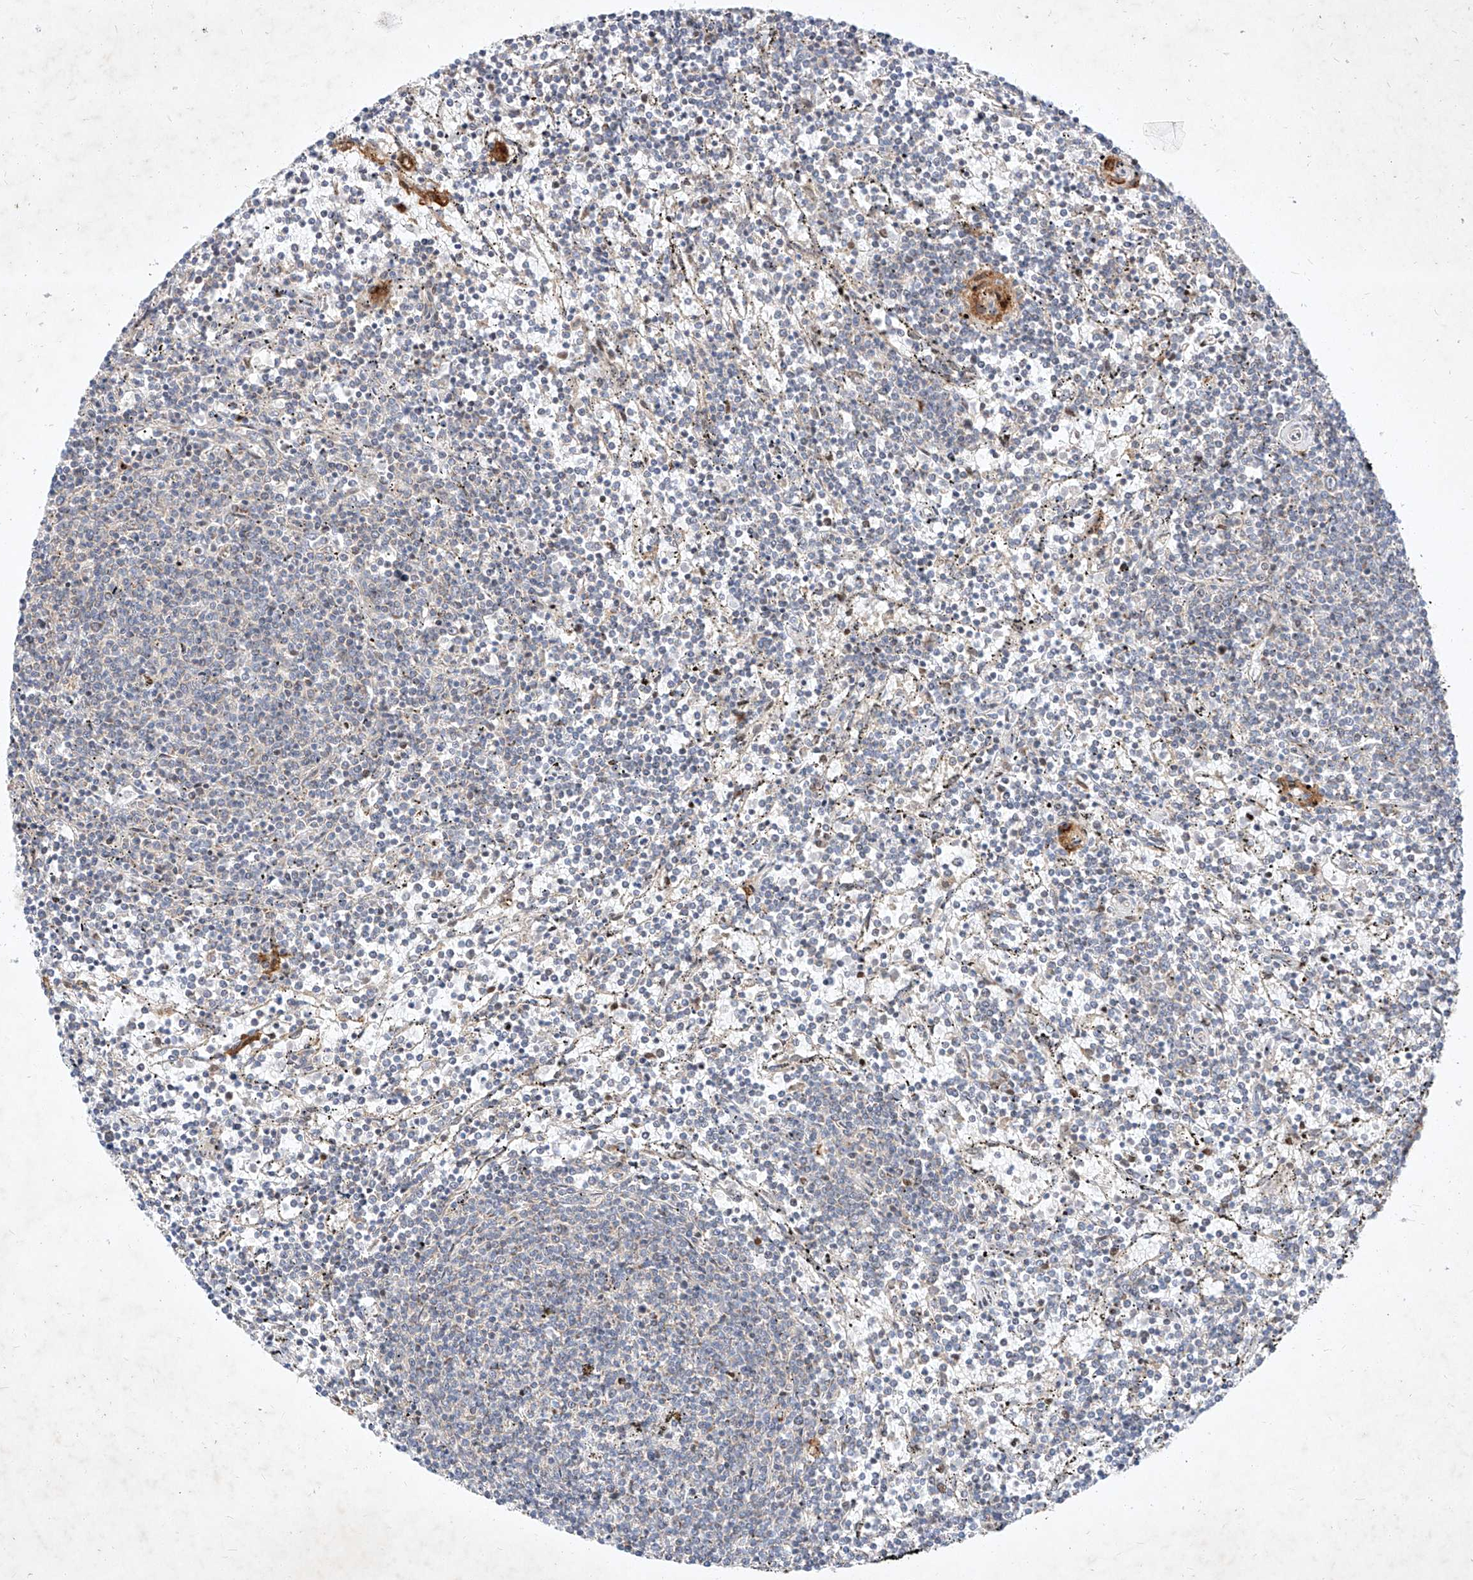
{"staining": {"intensity": "negative", "quantity": "none", "location": "none"}, "tissue": "lymphoma", "cell_type": "Tumor cells", "image_type": "cancer", "snomed": [{"axis": "morphology", "description": "Malignant lymphoma, non-Hodgkin's type, Low grade"}, {"axis": "topography", "description": "Spleen"}], "caption": "Tumor cells show no significant protein staining in lymphoma. (DAB immunohistochemistry with hematoxylin counter stain).", "gene": "OSGEPL1", "patient": {"sex": "female", "age": 50}}